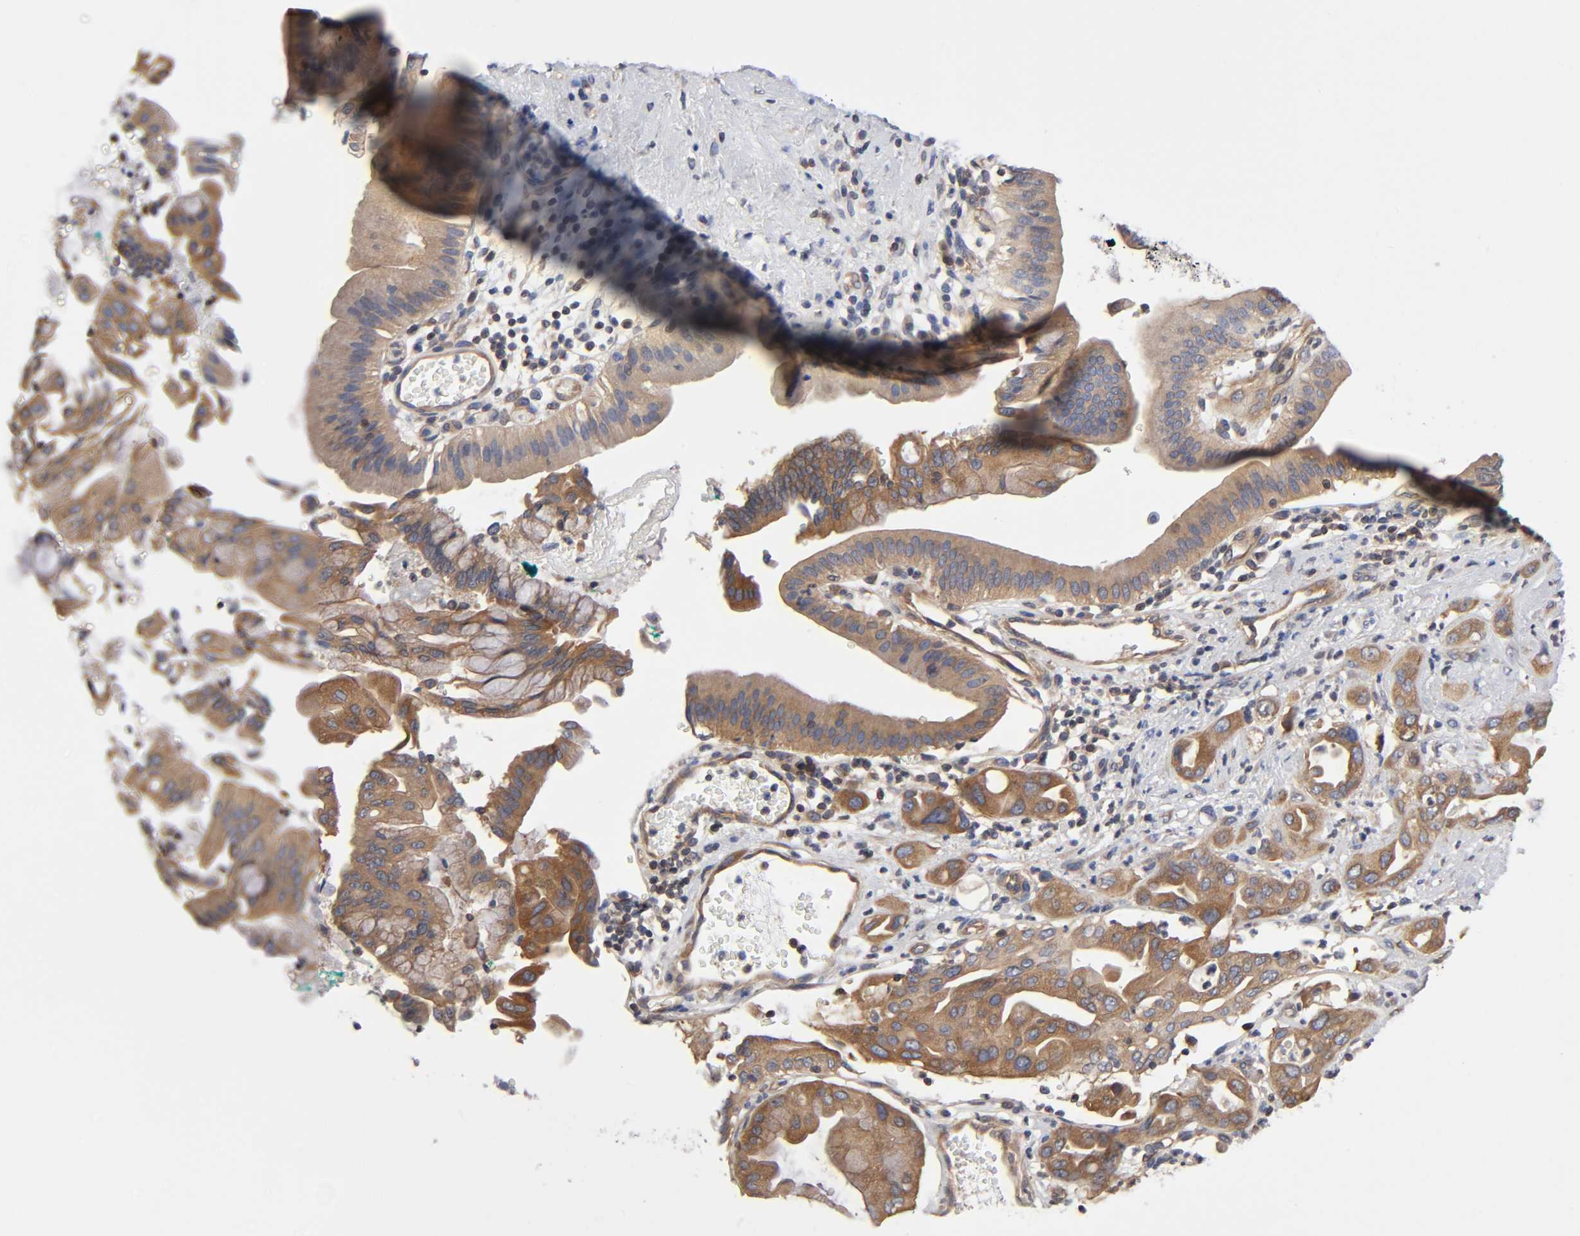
{"staining": {"intensity": "weak", "quantity": ">75%", "location": "cytoplasmic/membranous"}, "tissue": "pancreatic cancer", "cell_type": "Tumor cells", "image_type": "cancer", "snomed": [{"axis": "morphology", "description": "Adenocarcinoma, NOS"}, {"axis": "morphology", "description": "Adenocarcinoma, metastatic, NOS"}, {"axis": "topography", "description": "Lymph node"}, {"axis": "topography", "description": "Pancreas"}, {"axis": "topography", "description": "Duodenum"}], "caption": "Tumor cells show weak cytoplasmic/membranous positivity in about >75% of cells in pancreatic metastatic adenocarcinoma.", "gene": "STRN3", "patient": {"sex": "female", "age": 64}}